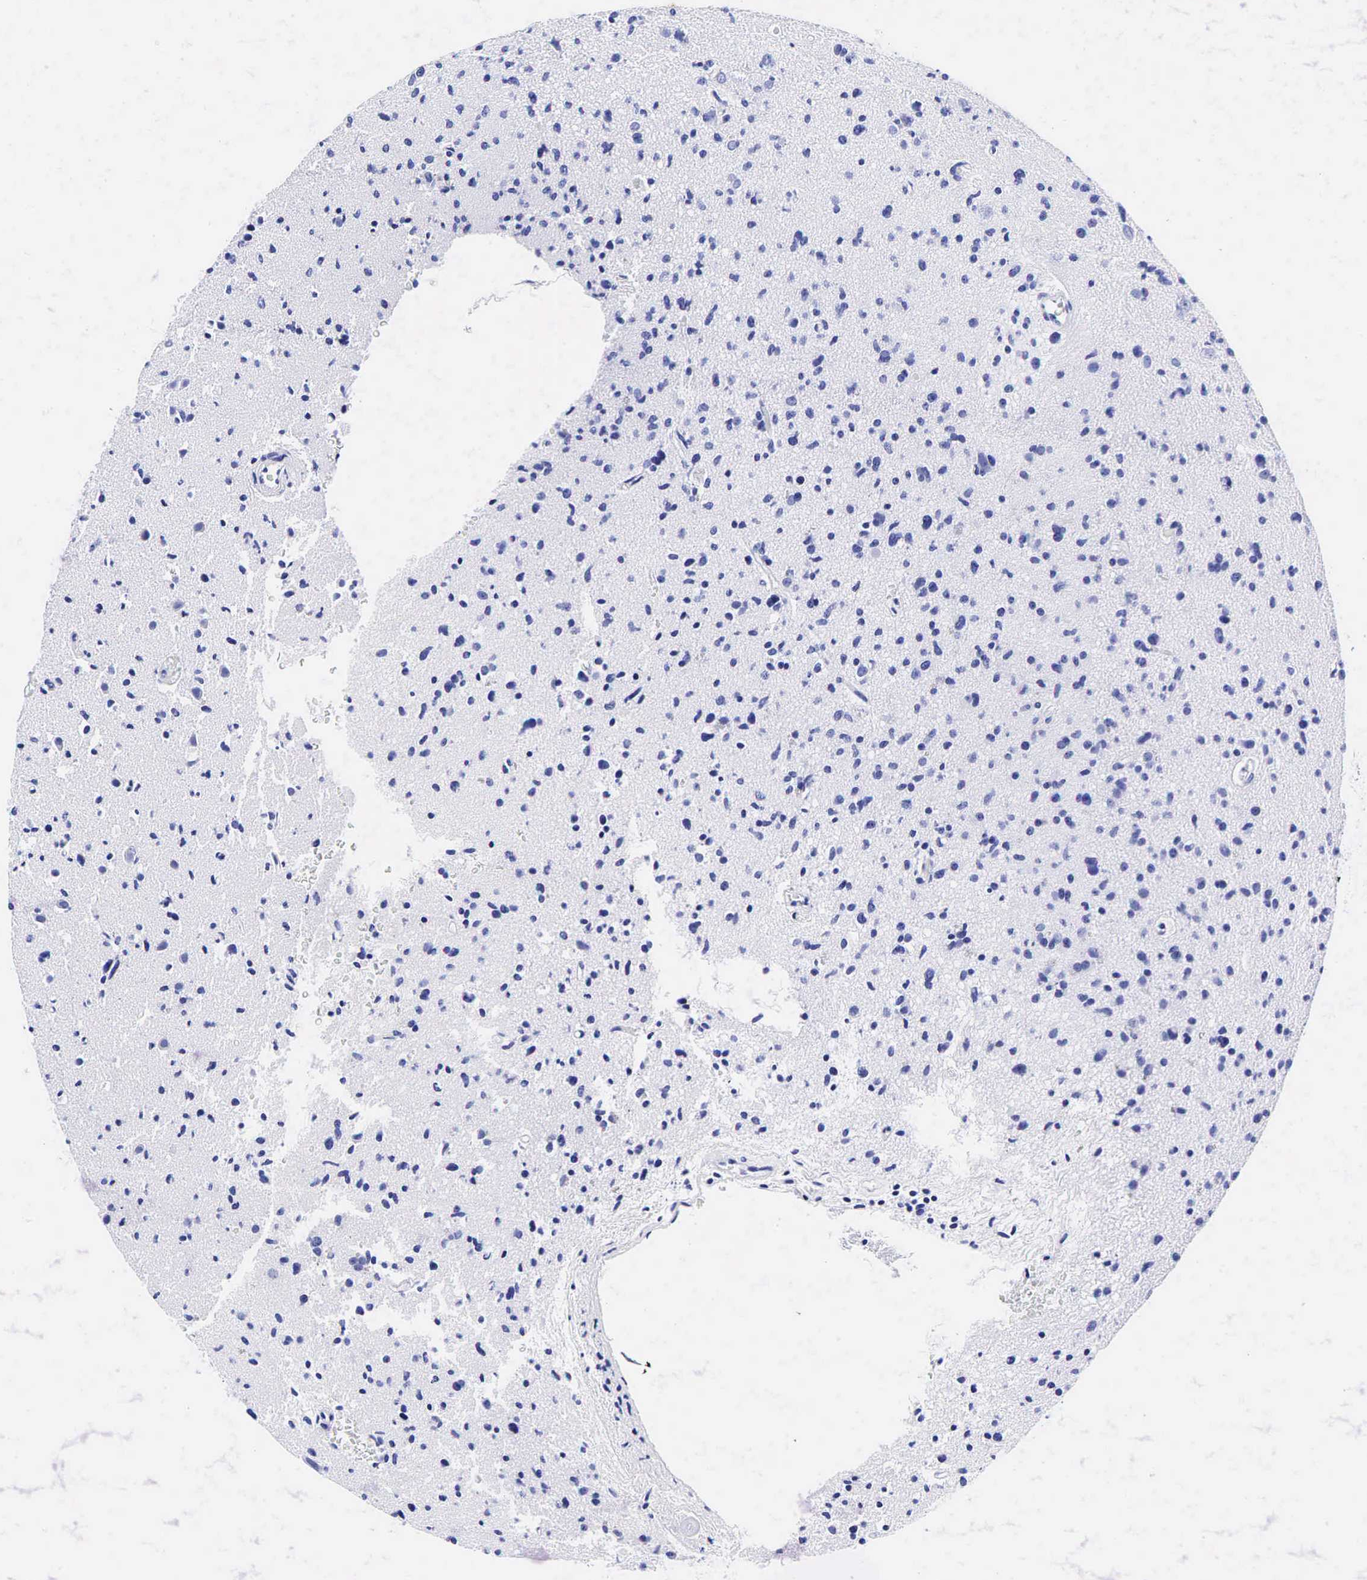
{"staining": {"intensity": "negative", "quantity": "none", "location": "none"}, "tissue": "glioma", "cell_type": "Tumor cells", "image_type": "cancer", "snomed": [{"axis": "morphology", "description": "Glioma, malignant, Low grade"}, {"axis": "topography", "description": "Brain"}], "caption": "High magnification brightfield microscopy of glioma stained with DAB (brown) and counterstained with hematoxylin (blue): tumor cells show no significant positivity. The staining is performed using DAB (3,3'-diaminobenzidine) brown chromogen with nuclei counter-stained in using hematoxylin.", "gene": "GCG", "patient": {"sex": "female", "age": 46}}